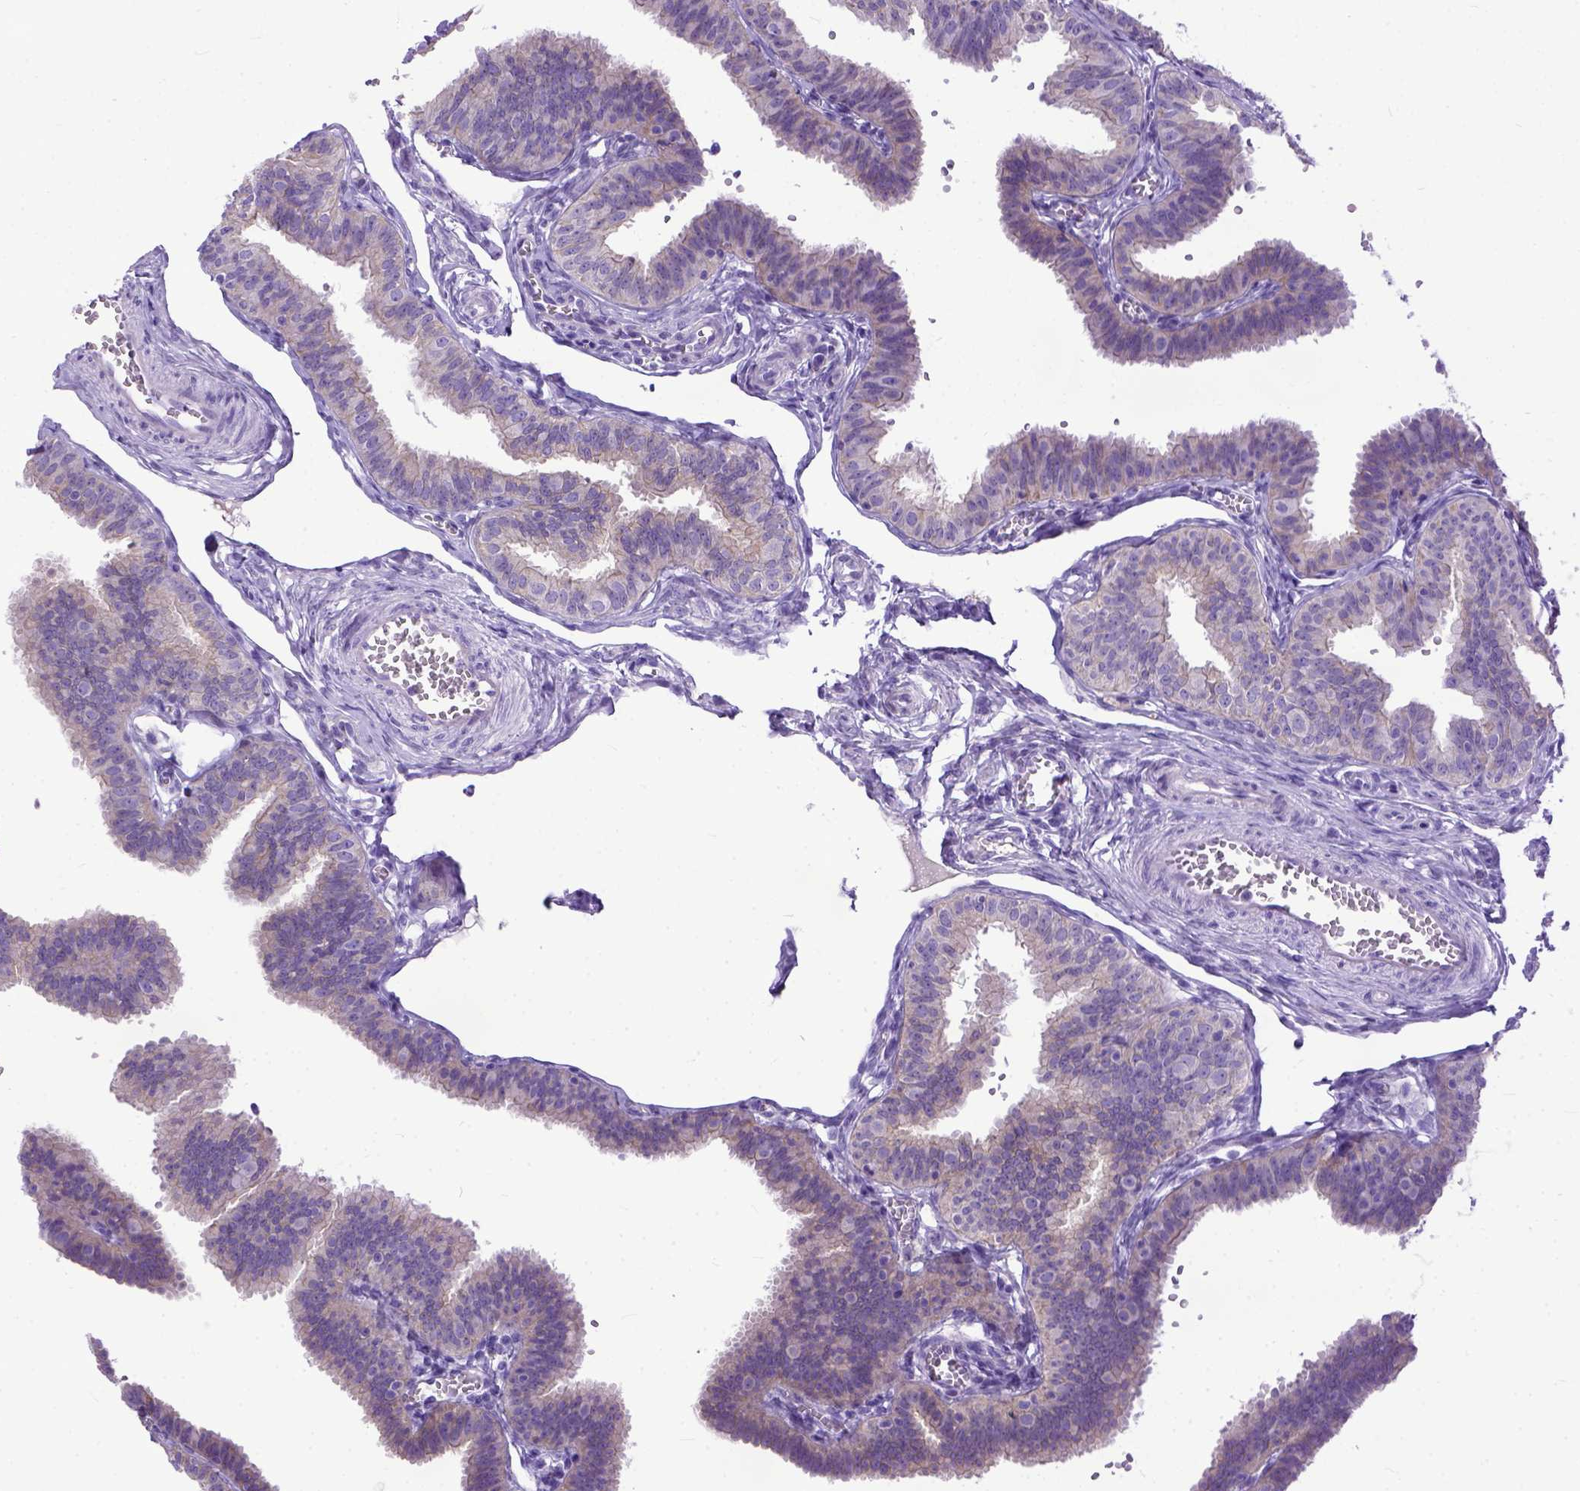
{"staining": {"intensity": "negative", "quantity": "none", "location": "none"}, "tissue": "fallopian tube", "cell_type": "Glandular cells", "image_type": "normal", "snomed": [{"axis": "morphology", "description": "Normal tissue, NOS"}, {"axis": "topography", "description": "Fallopian tube"}], "caption": "Immunohistochemistry photomicrograph of normal human fallopian tube stained for a protein (brown), which reveals no expression in glandular cells. The staining was performed using DAB to visualize the protein expression in brown, while the nuclei were stained in blue with hematoxylin (Magnification: 20x).", "gene": "PPL", "patient": {"sex": "female", "age": 25}}